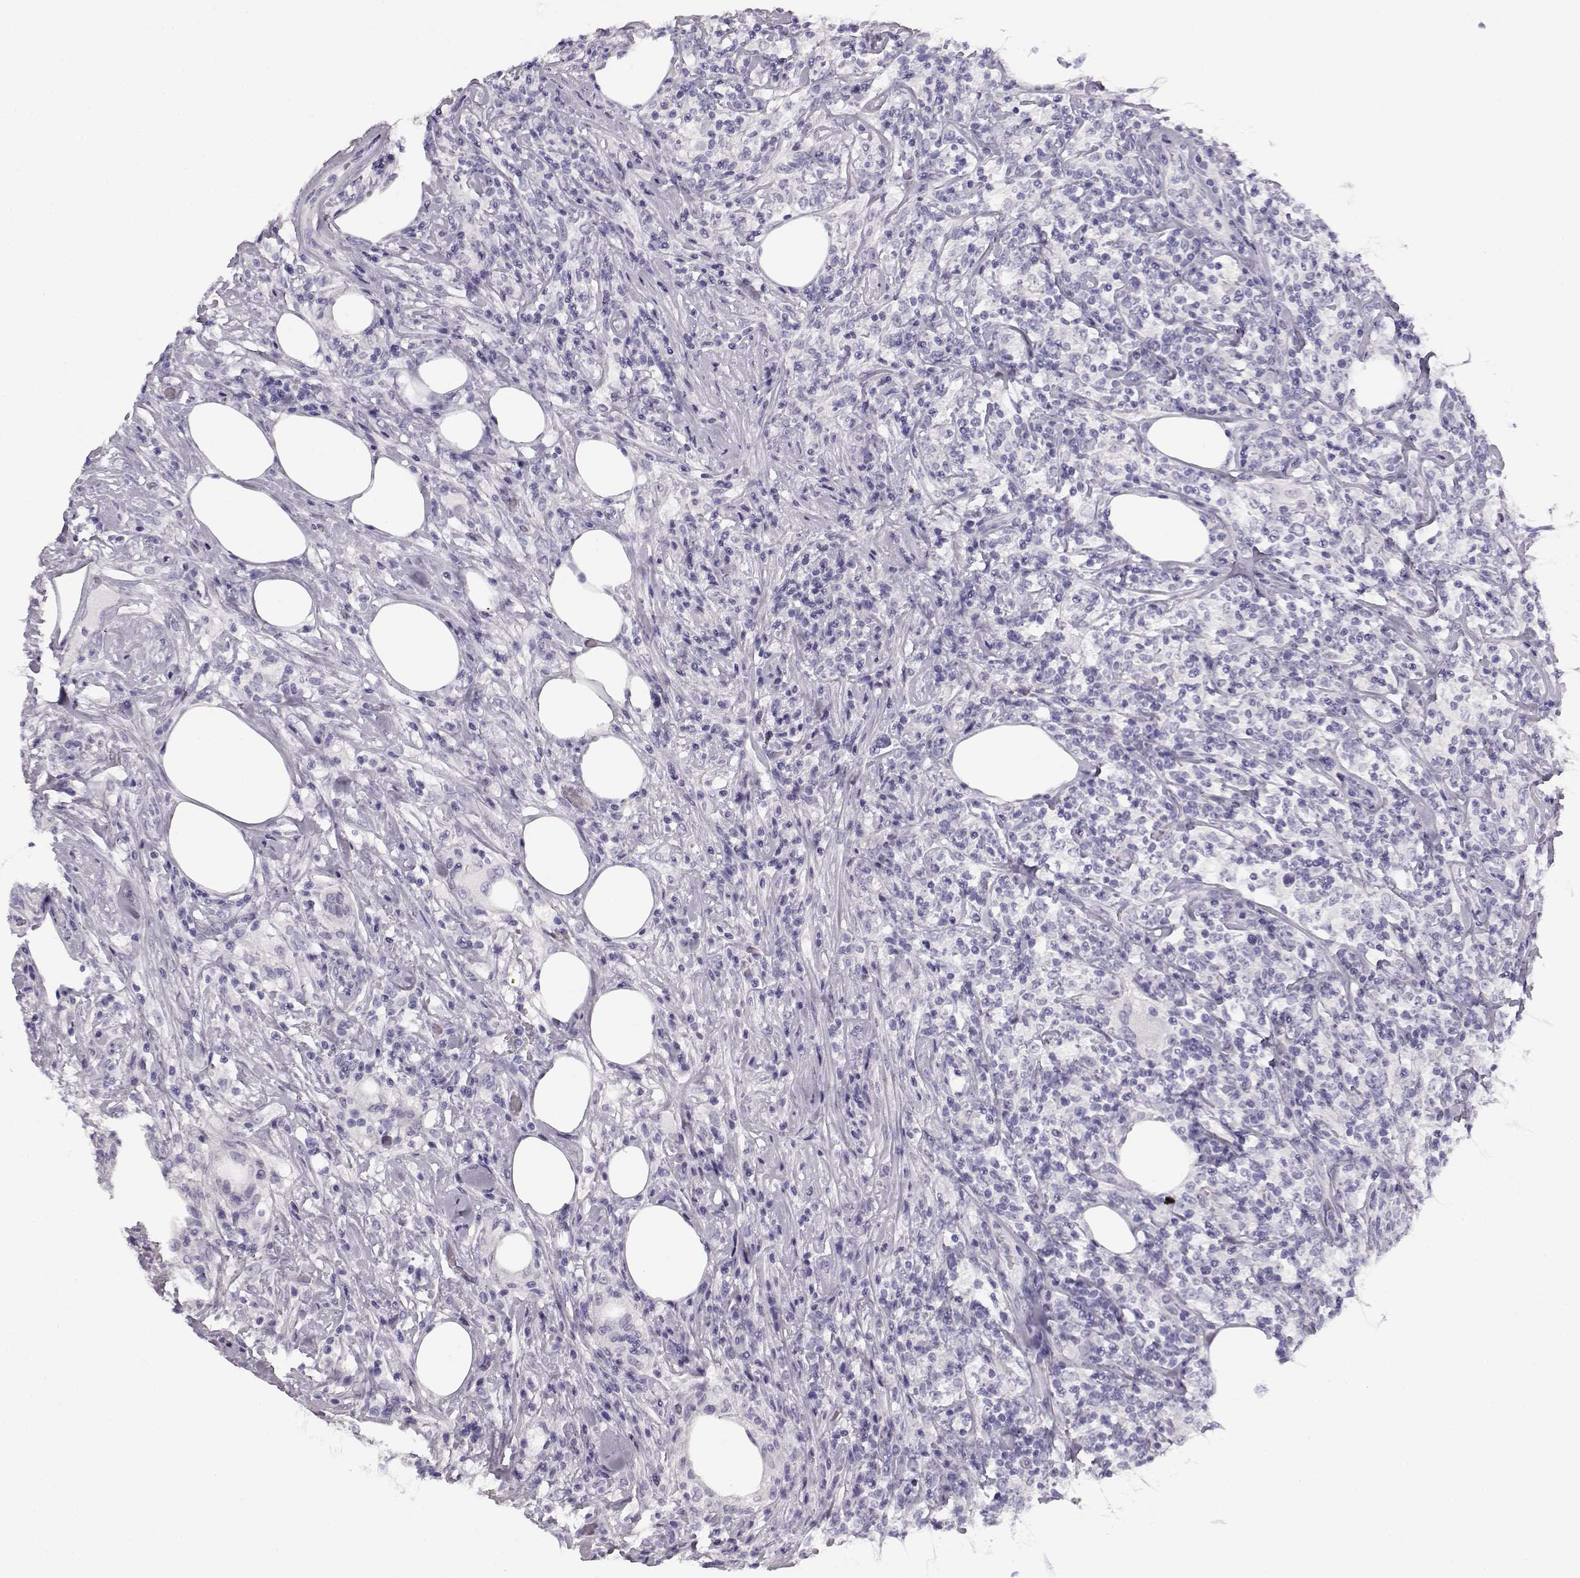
{"staining": {"intensity": "negative", "quantity": "none", "location": "none"}, "tissue": "lymphoma", "cell_type": "Tumor cells", "image_type": "cancer", "snomed": [{"axis": "morphology", "description": "Malignant lymphoma, non-Hodgkin's type, High grade"}, {"axis": "topography", "description": "Lymph node"}], "caption": "There is no significant positivity in tumor cells of malignant lymphoma, non-Hodgkin's type (high-grade). Brightfield microscopy of immunohistochemistry (IHC) stained with DAB (3,3'-diaminobenzidine) (brown) and hematoxylin (blue), captured at high magnification.", "gene": "BFSP2", "patient": {"sex": "female", "age": 84}}